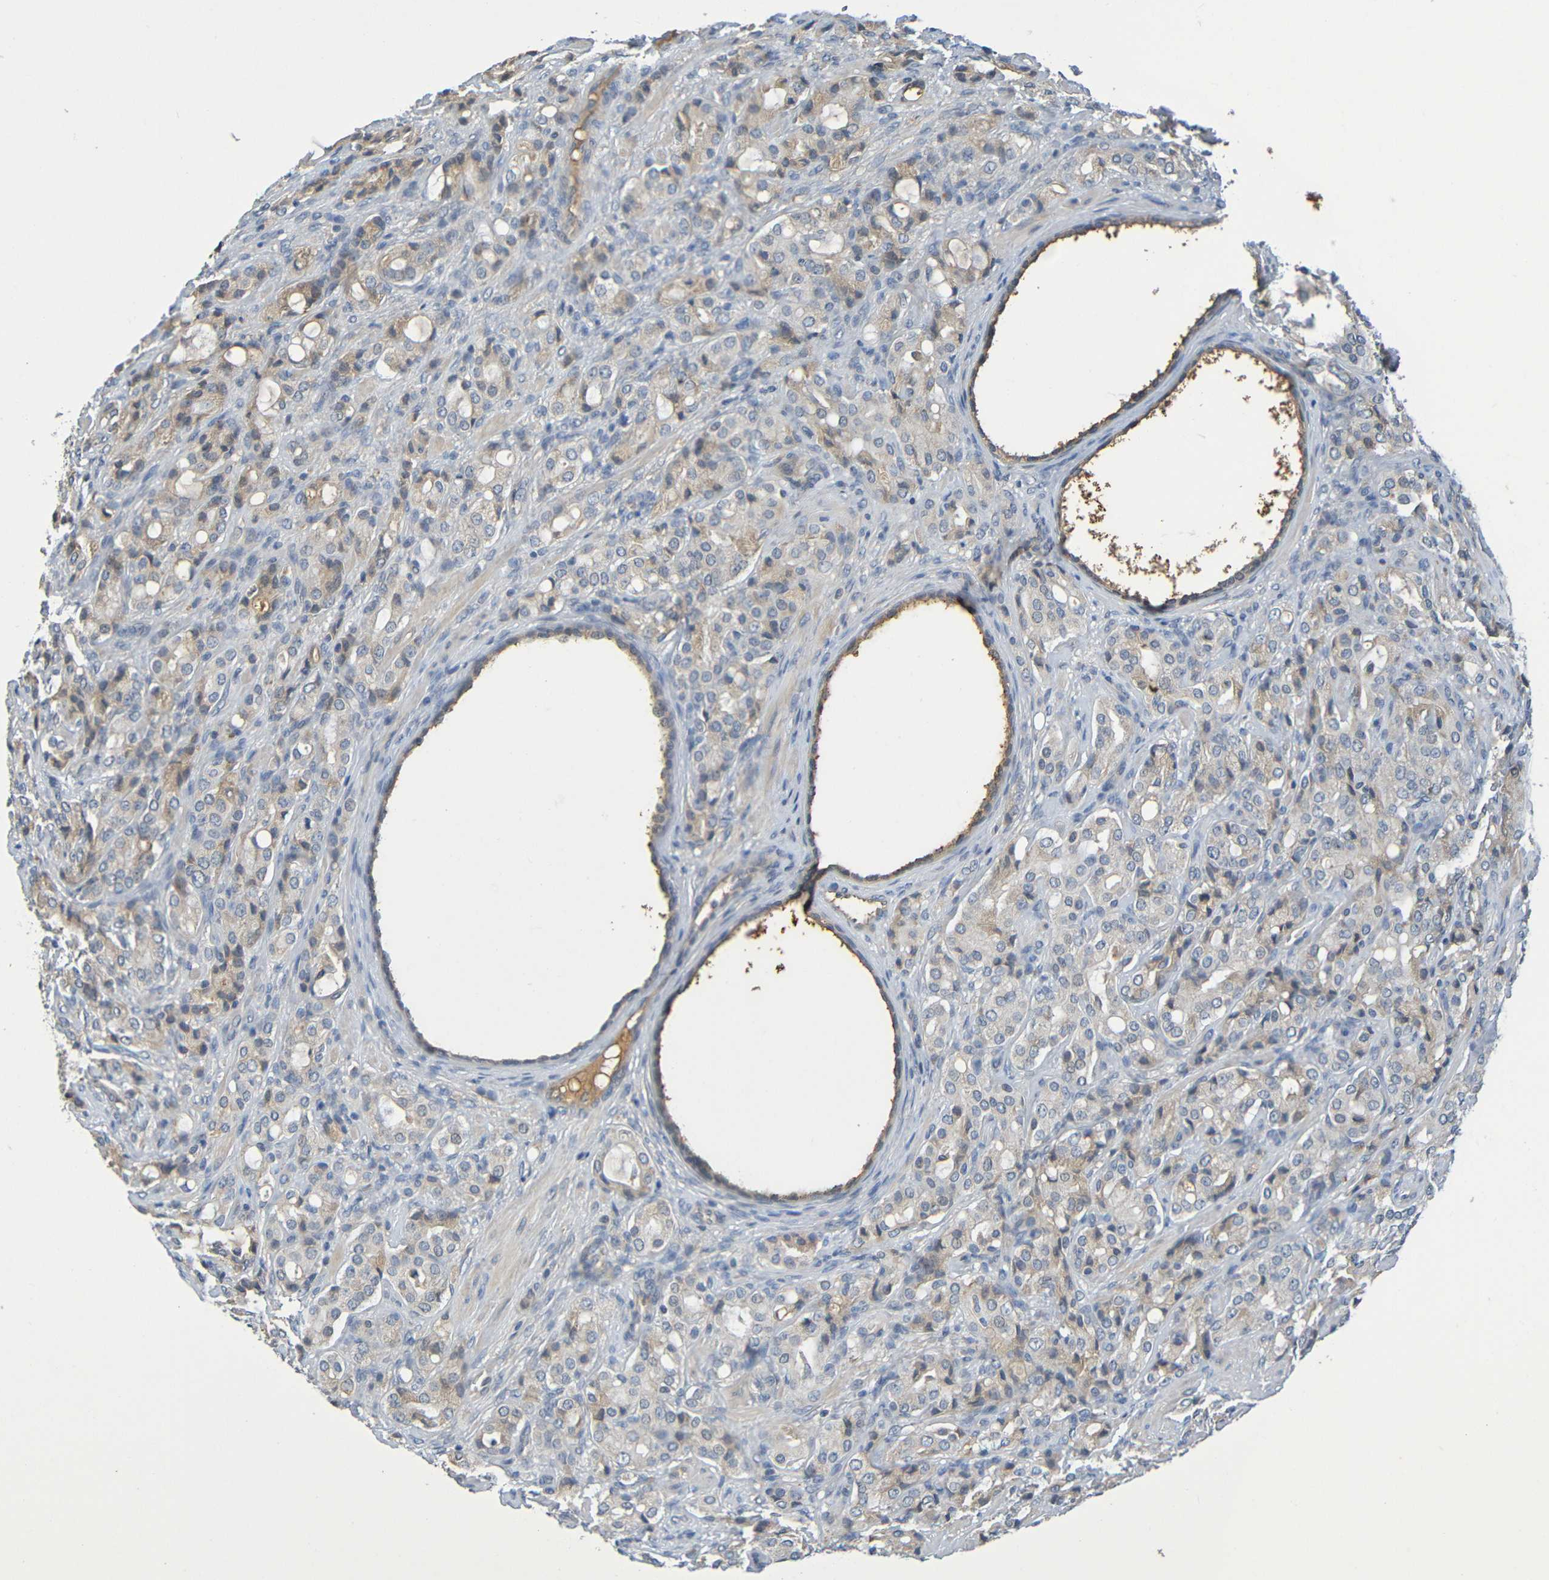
{"staining": {"intensity": "weak", "quantity": "25%-75%", "location": "cytoplasmic/membranous"}, "tissue": "prostate cancer", "cell_type": "Tumor cells", "image_type": "cancer", "snomed": [{"axis": "morphology", "description": "Adenocarcinoma, High grade"}, {"axis": "topography", "description": "Prostate"}], "caption": "Prostate cancer (adenocarcinoma (high-grade)) stained with a protein marker displays weak staining in tumor cells.", "gene": "C1QA", "patient": {"sex": "male", "age": 72}}